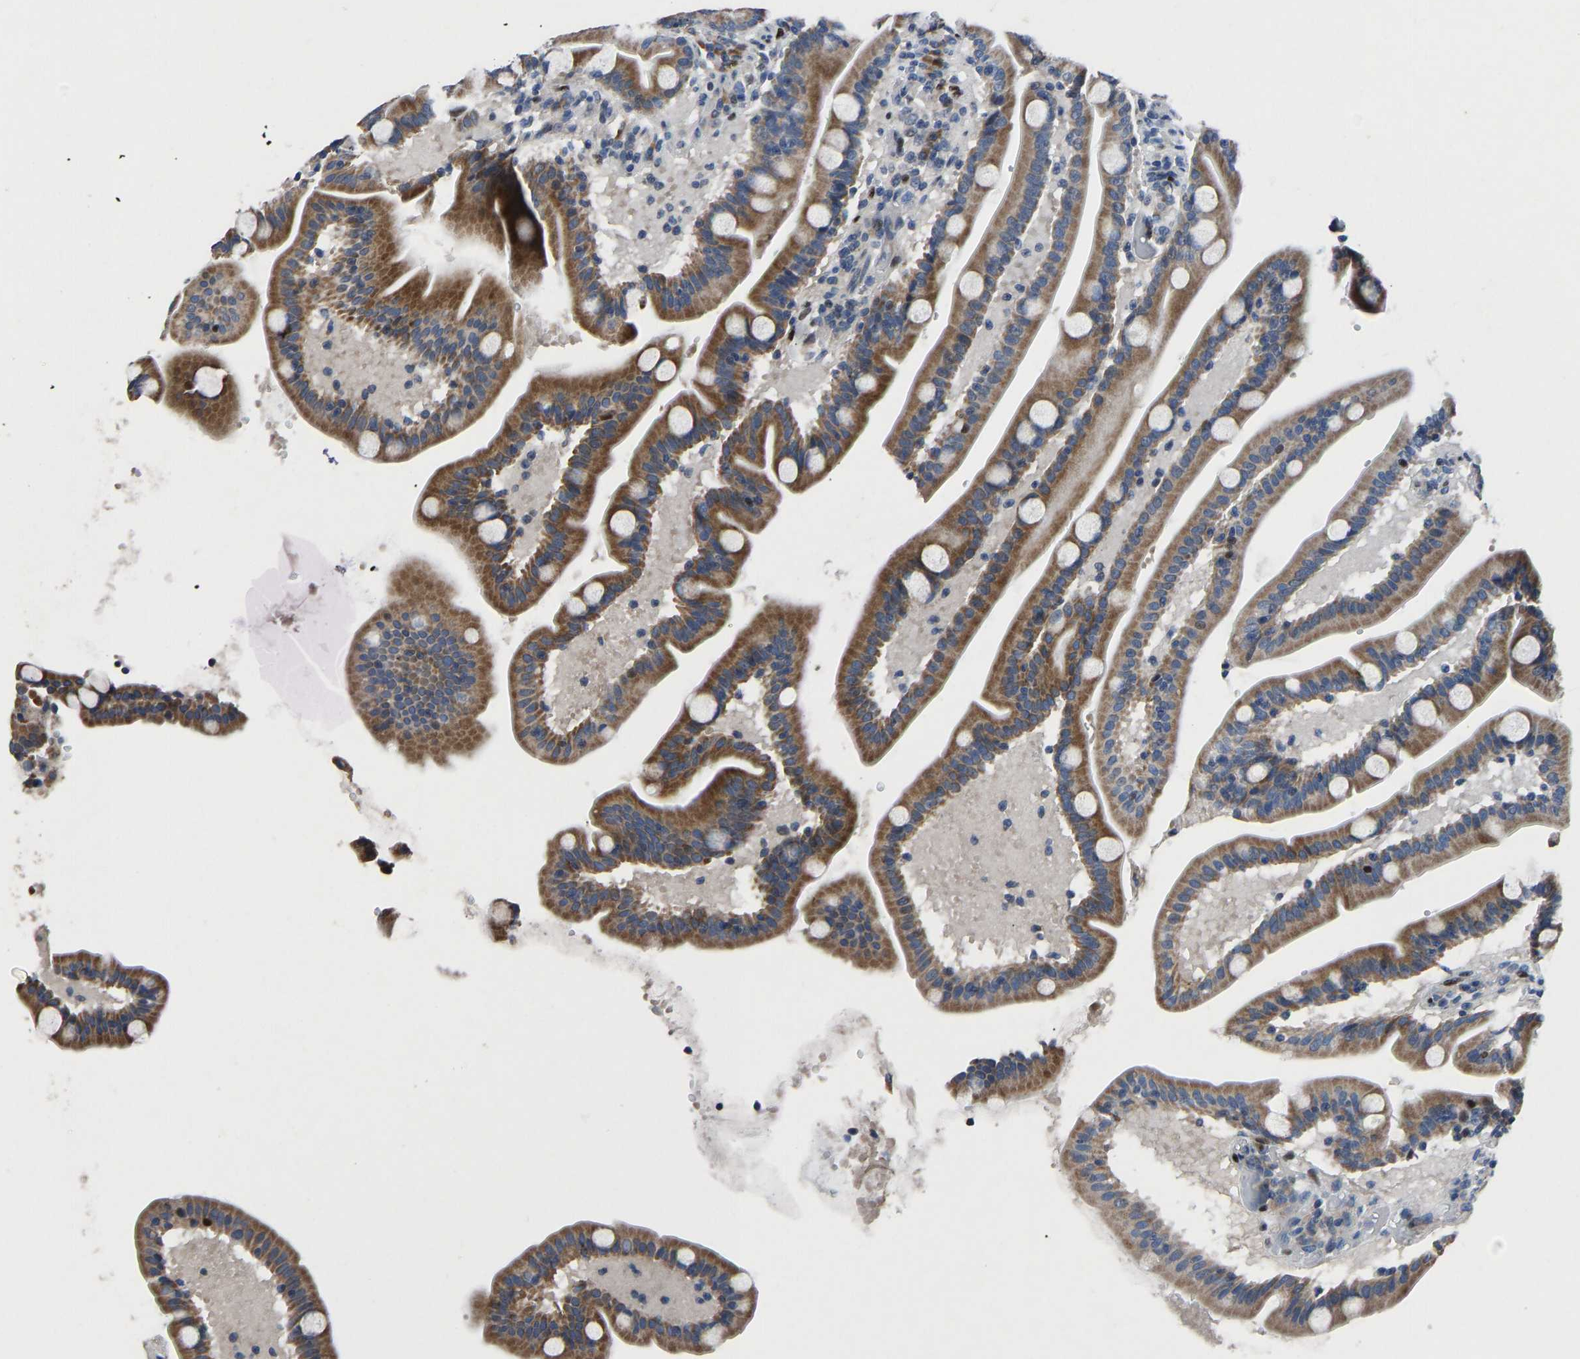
{"staining": {"intensity": "moderate", "quantity": "25%-75%", "location": "cytoplasmic/membranous,nuclear"}, "tissue": "duodenum", "cell_type": "Glandular cells", "image_type": "normal", "snomed": [{"axis": "morphology", "description": "Normal tissue, NOS"}, {"axis": "topography", "description": "Duodenum"}], "caption": "This is a photomicrograph of immunohistochemistry (IHC) staining of unremarkable duodenum, which shows moderate positivity in the cytoplasmic/membranous,nuclear of glandular cells.", "gene": "EGR1", "patient": {"sex": "male", "age": 54}}